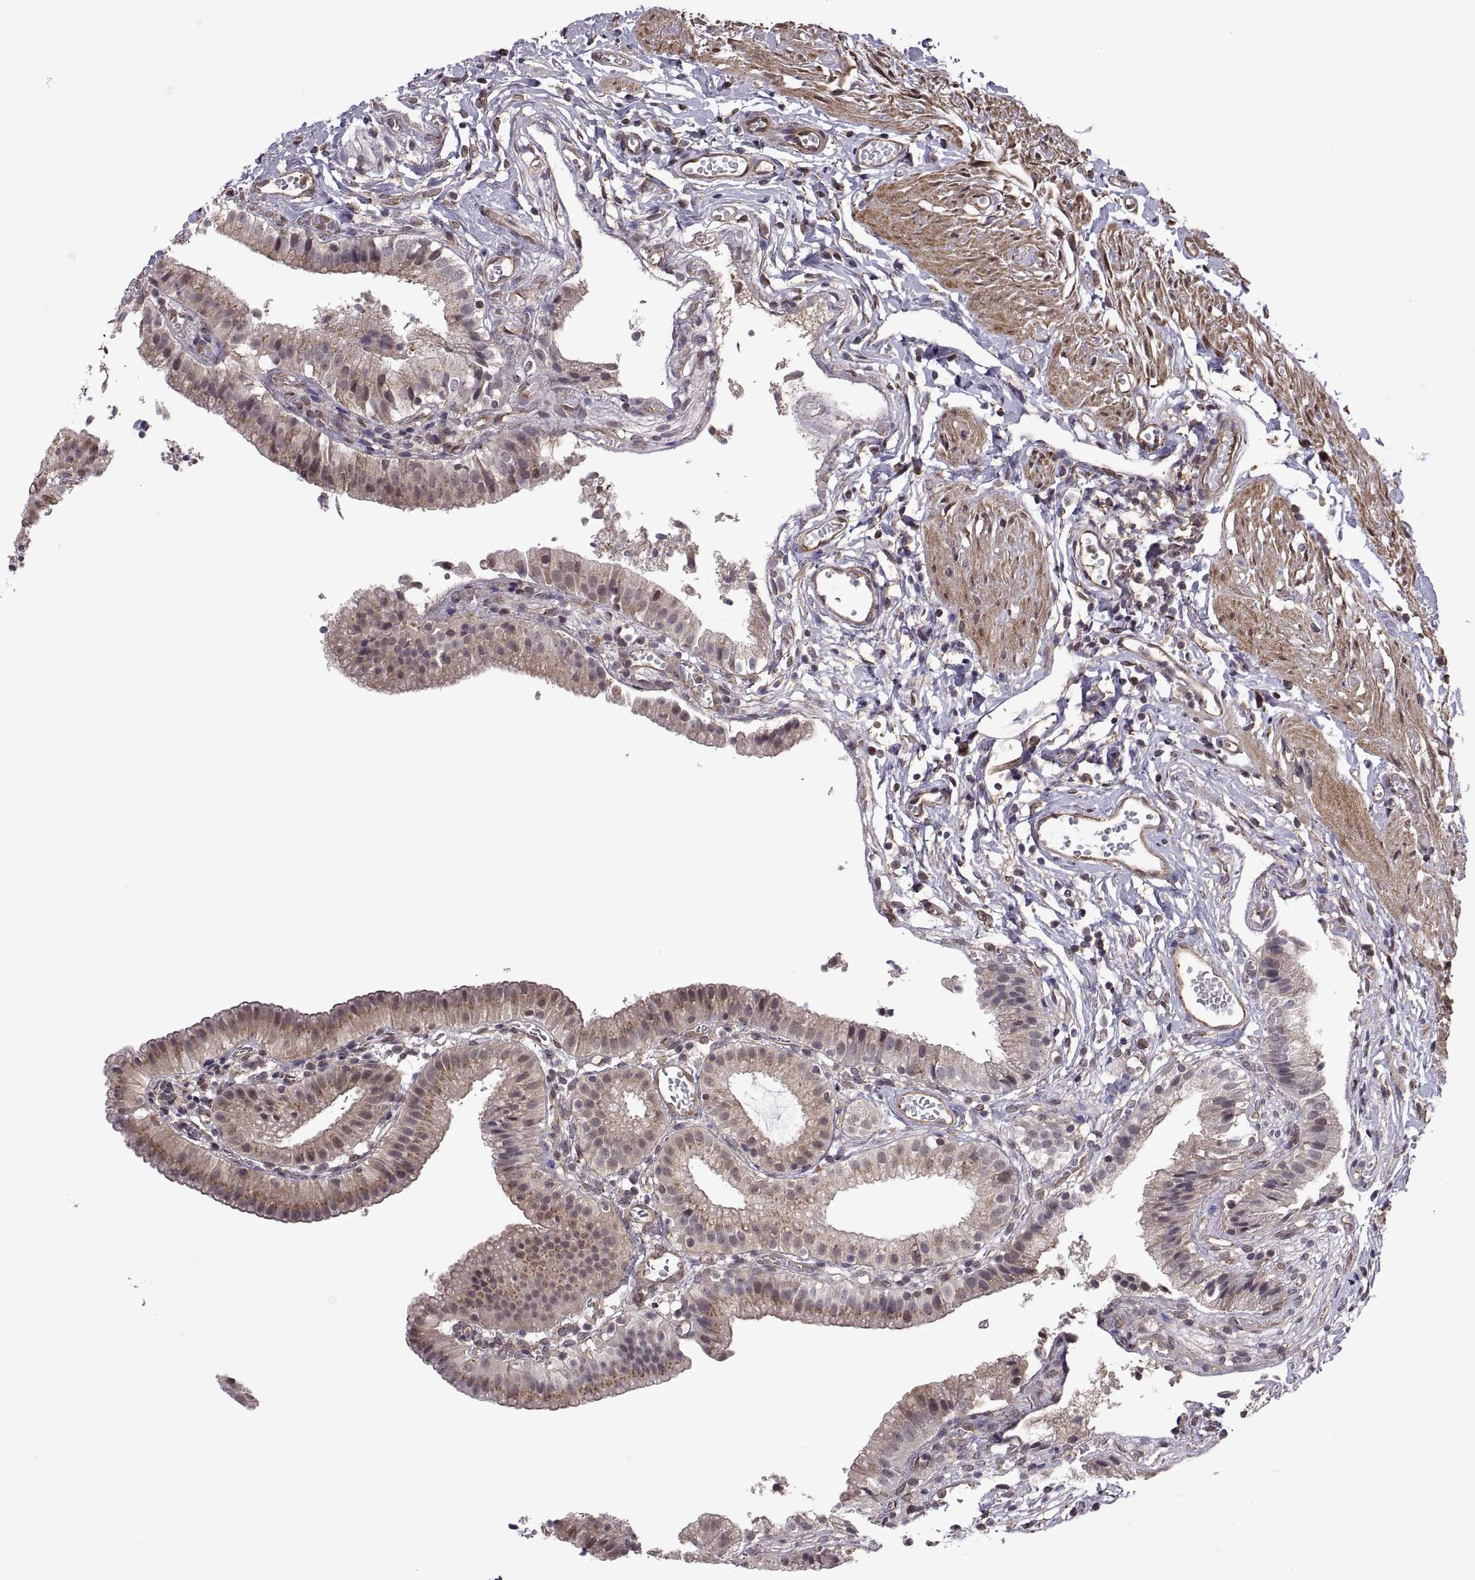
{"staining": {"intensity": "moderate", "quantity": "25%-75%", "location": "cytoplasmic/membranous"}, "tissue": "gallbladder", "cell_type": "Glandular cells", "image_type": "normal", "snomed": [{"axis": "morphology", "description": "Normal tissue, NOS"}, {"axis": "topography", "description": "Gallbladder"}], "caption": "Gallbladder stained with a brown dye displays moderate cytoplasmic/membranous positive expression in approximately 25%-75% of glandular cells.", "gene": "ARRB1", "patient": {"sex": "female", "age": 47}}